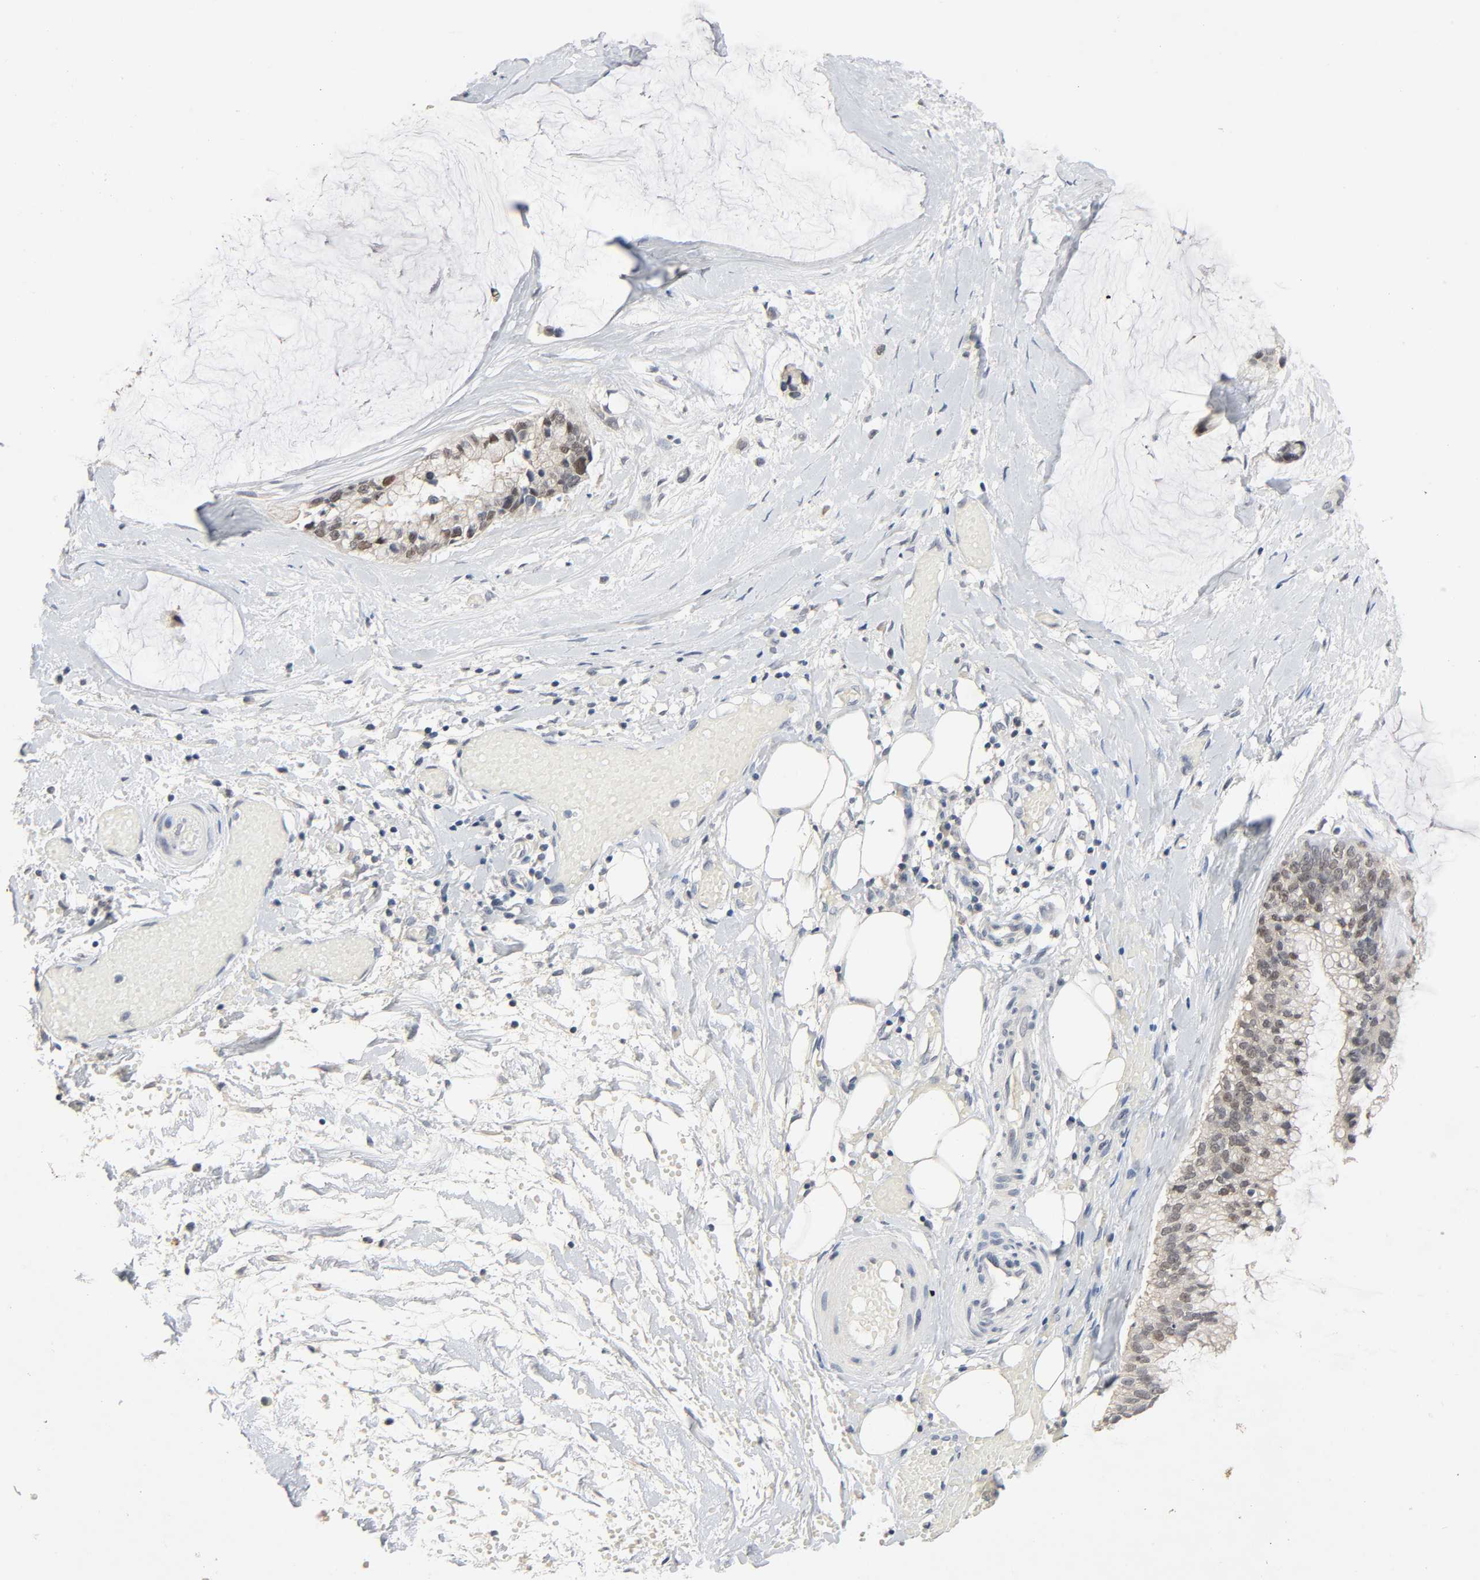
{"staining": {"intensity": "weak", "quantity": "25%-75%", "location": "nuclear"}, "tissue": "ovarian cancer", "cell_type": "Tumor cells", "image_type": "cancer", "snomed": [{"axis": "morphology", "description": "Cystadenocarcinoma, mucinous, NOS"}, {"axis": "topography", "description": "Ovary"}], "caption": "Immunohistochemistry (DAB) staining of ovarian mucinous cystadenocarcinoma displays weak nuclear protein positivity in approximately 25%-75% of tumor cells.", "gene": "MAPKAPK5", "patient": {"sex": "female", "age": 39}}